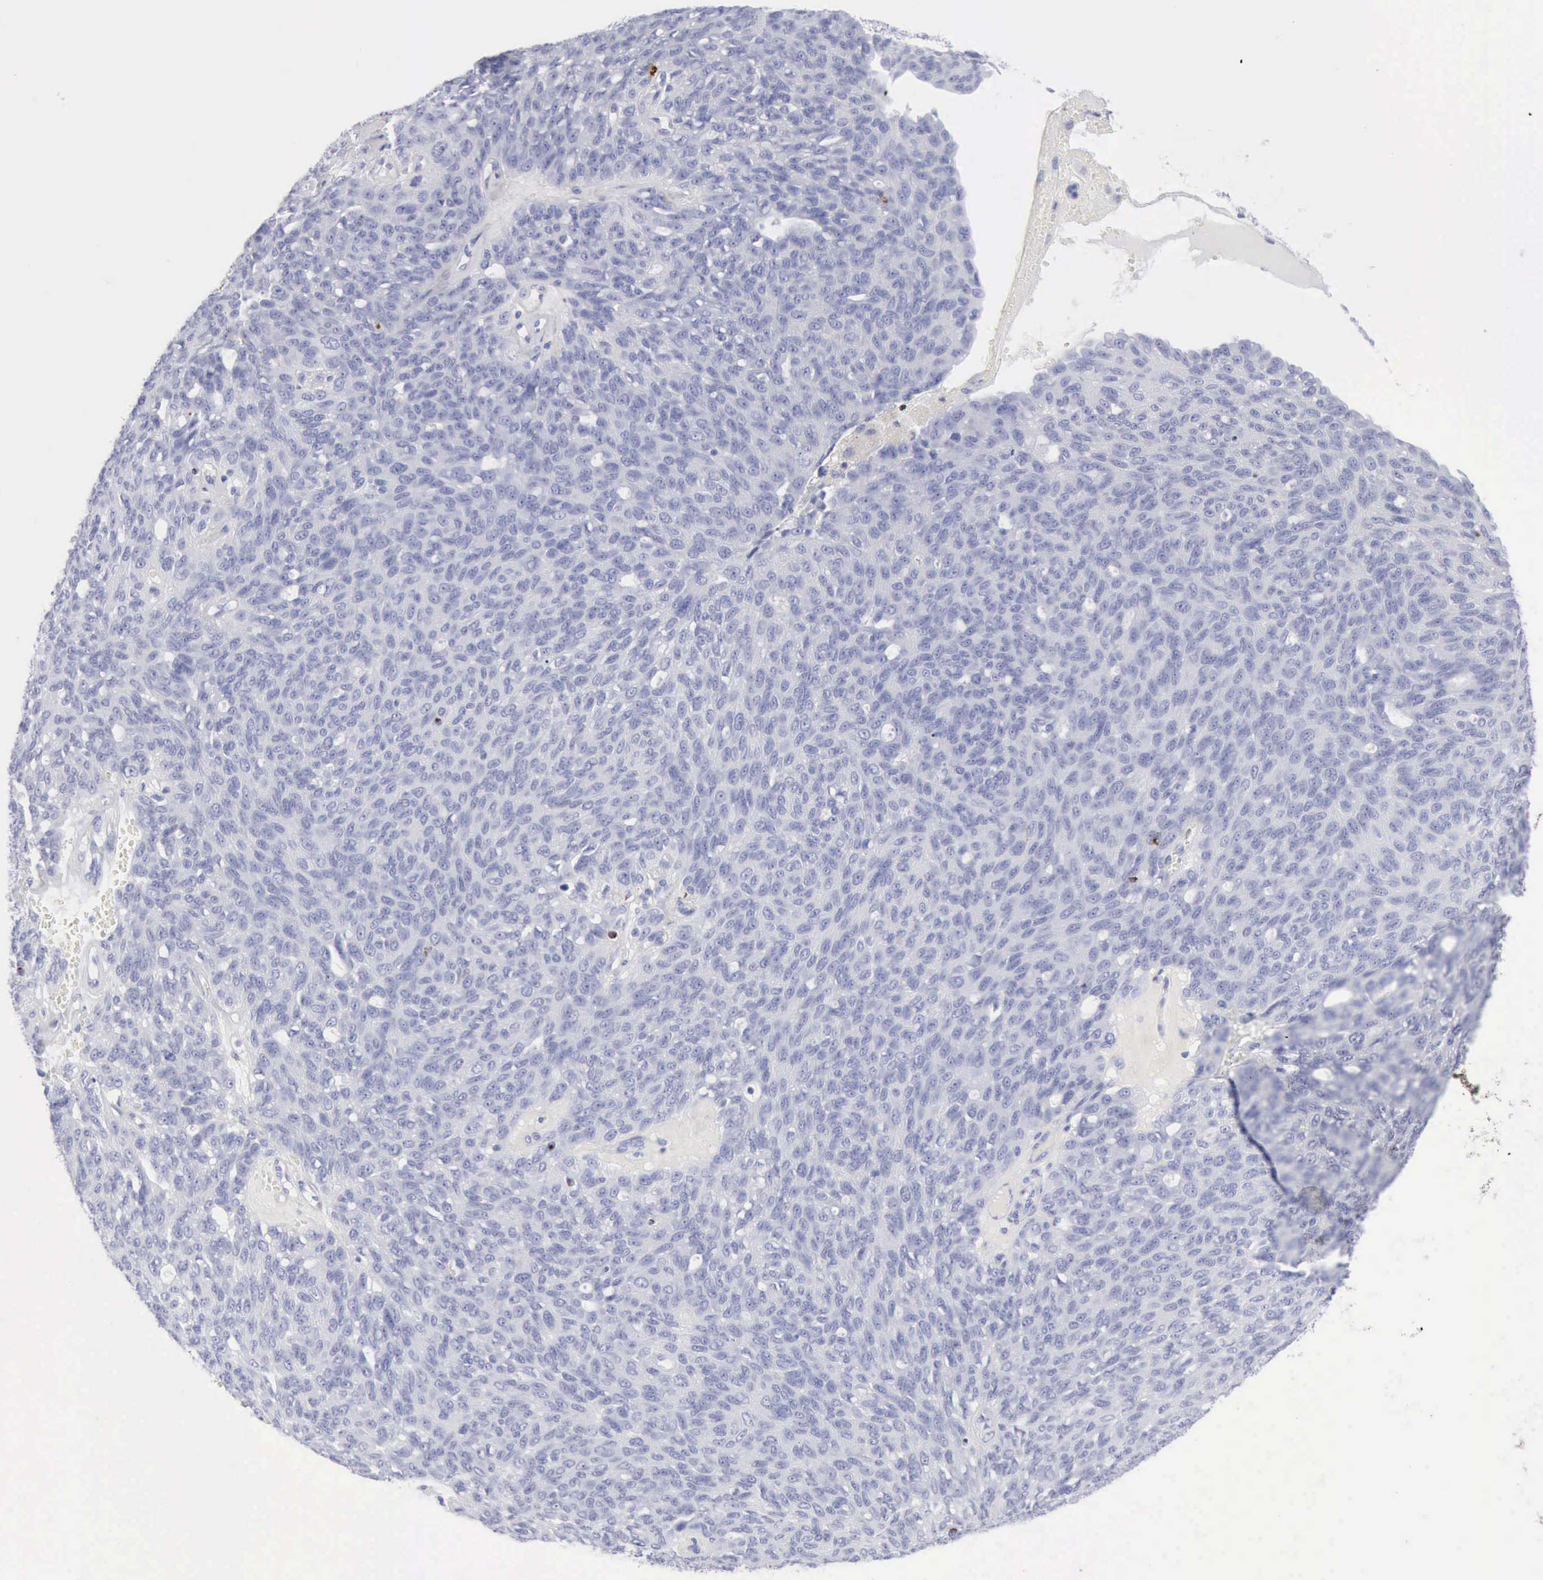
{"staining": {"intensity": "negative", "quantity": "none", "location": "none"}, "tissue": "ovarian cancer", "cell_type": "Tumor cells", "image_type": "cancer", "snomed": [{"axis": "morphology", "description": "Carcinoma, endometroid"}, {"axis": "topography", "description": "Ovary"}], "caption": "This is an IHC micrograph of ovarian cancer. There is no expression in tumor cells.", "gene": "GZMB", "patient": {"sex": "female", "age": 60}}